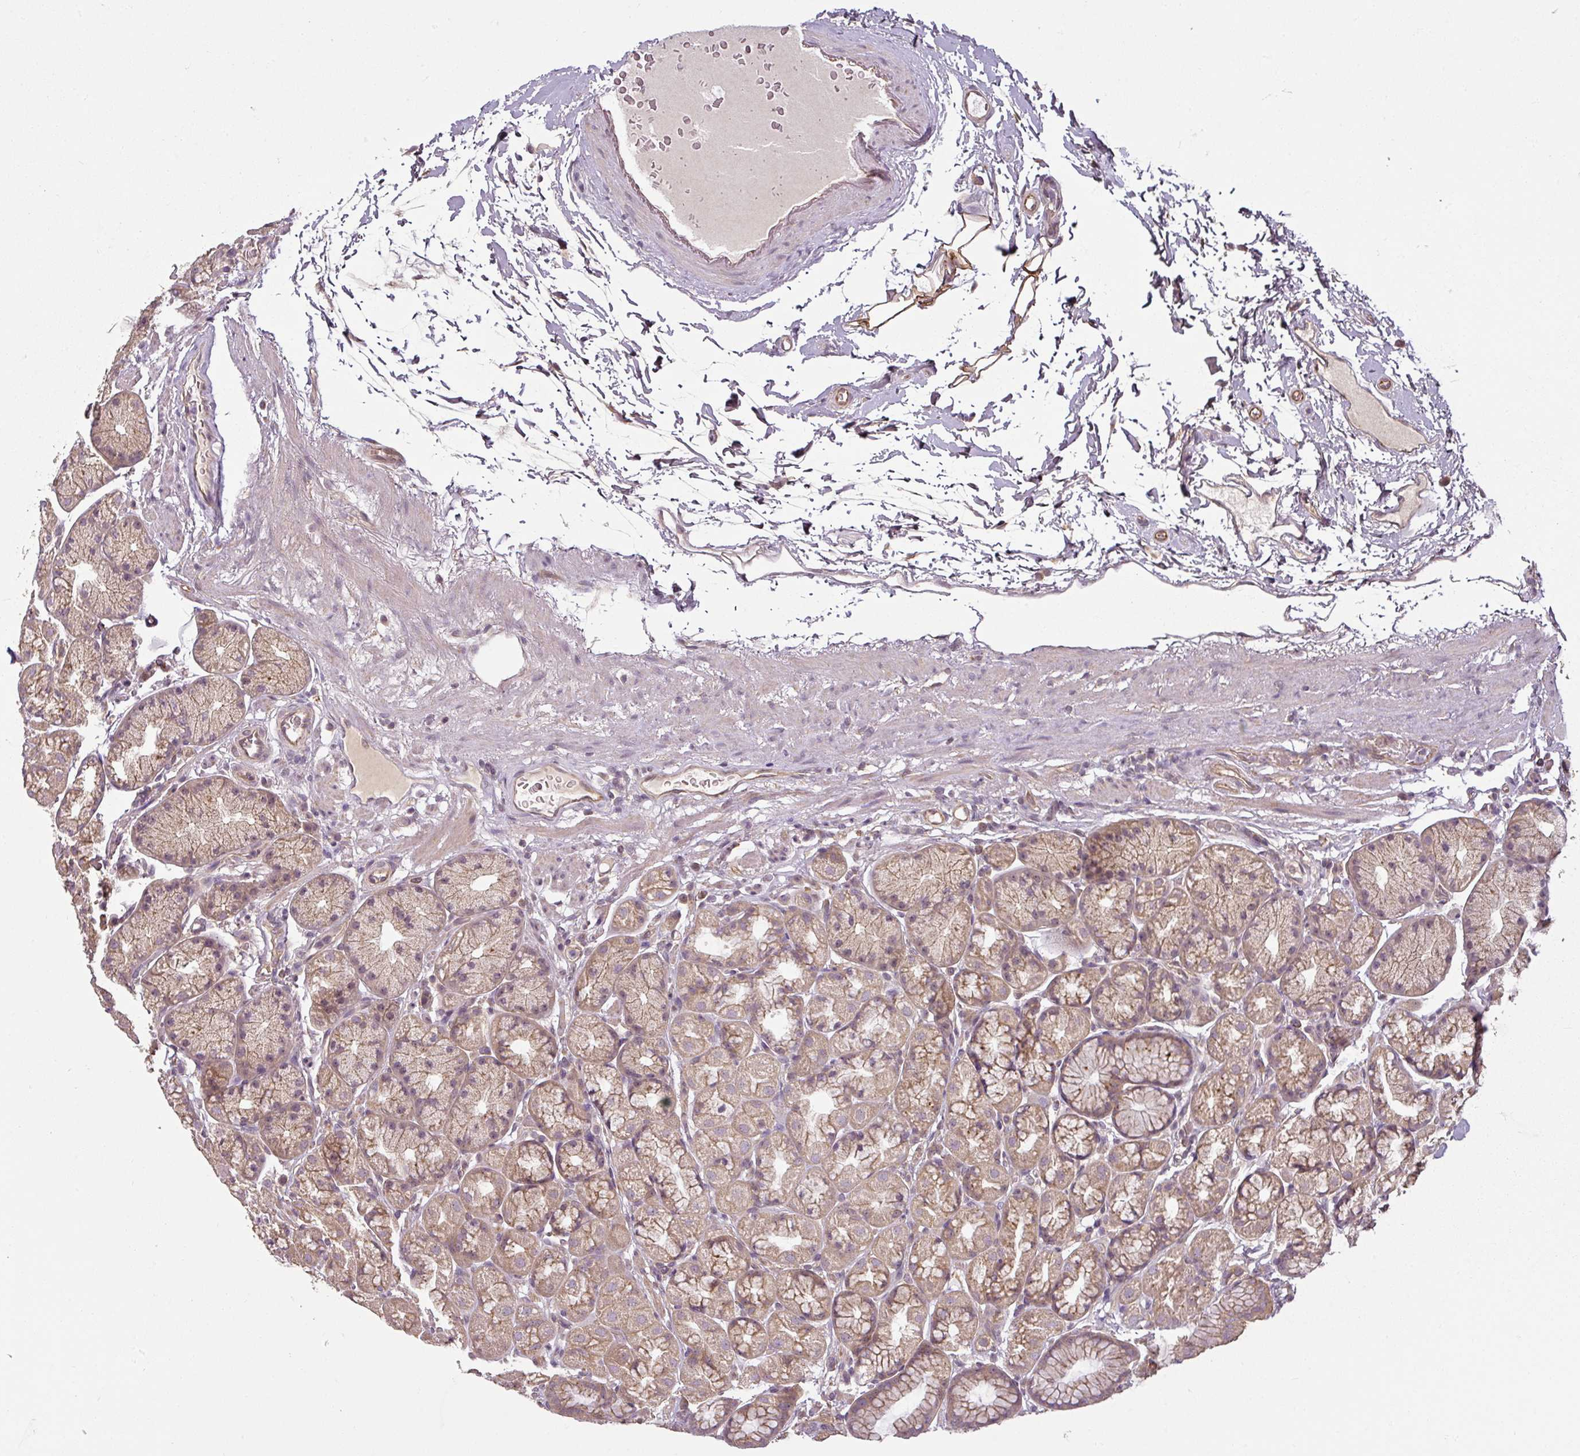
{"staining": {"intensity": "moderate", "quantity": ">75%", "location": "cytoplasmic/membranous"}, "tissue": "stomach", "cell_type": "Glandular cells", "image_type": "normal", "snomed": [{"axis": "morphology", "description": "Normal tissue, NOS"}, {"axis": "topography", "description": "Stomach, lower"}], "caption": "A brown stain shows moderate cytoplasmic/membranous staining of a protein in glandular cells of unremarkable stomach.", "gene": "DIMT1", "patient": {"sex": "male", "age": 67}}